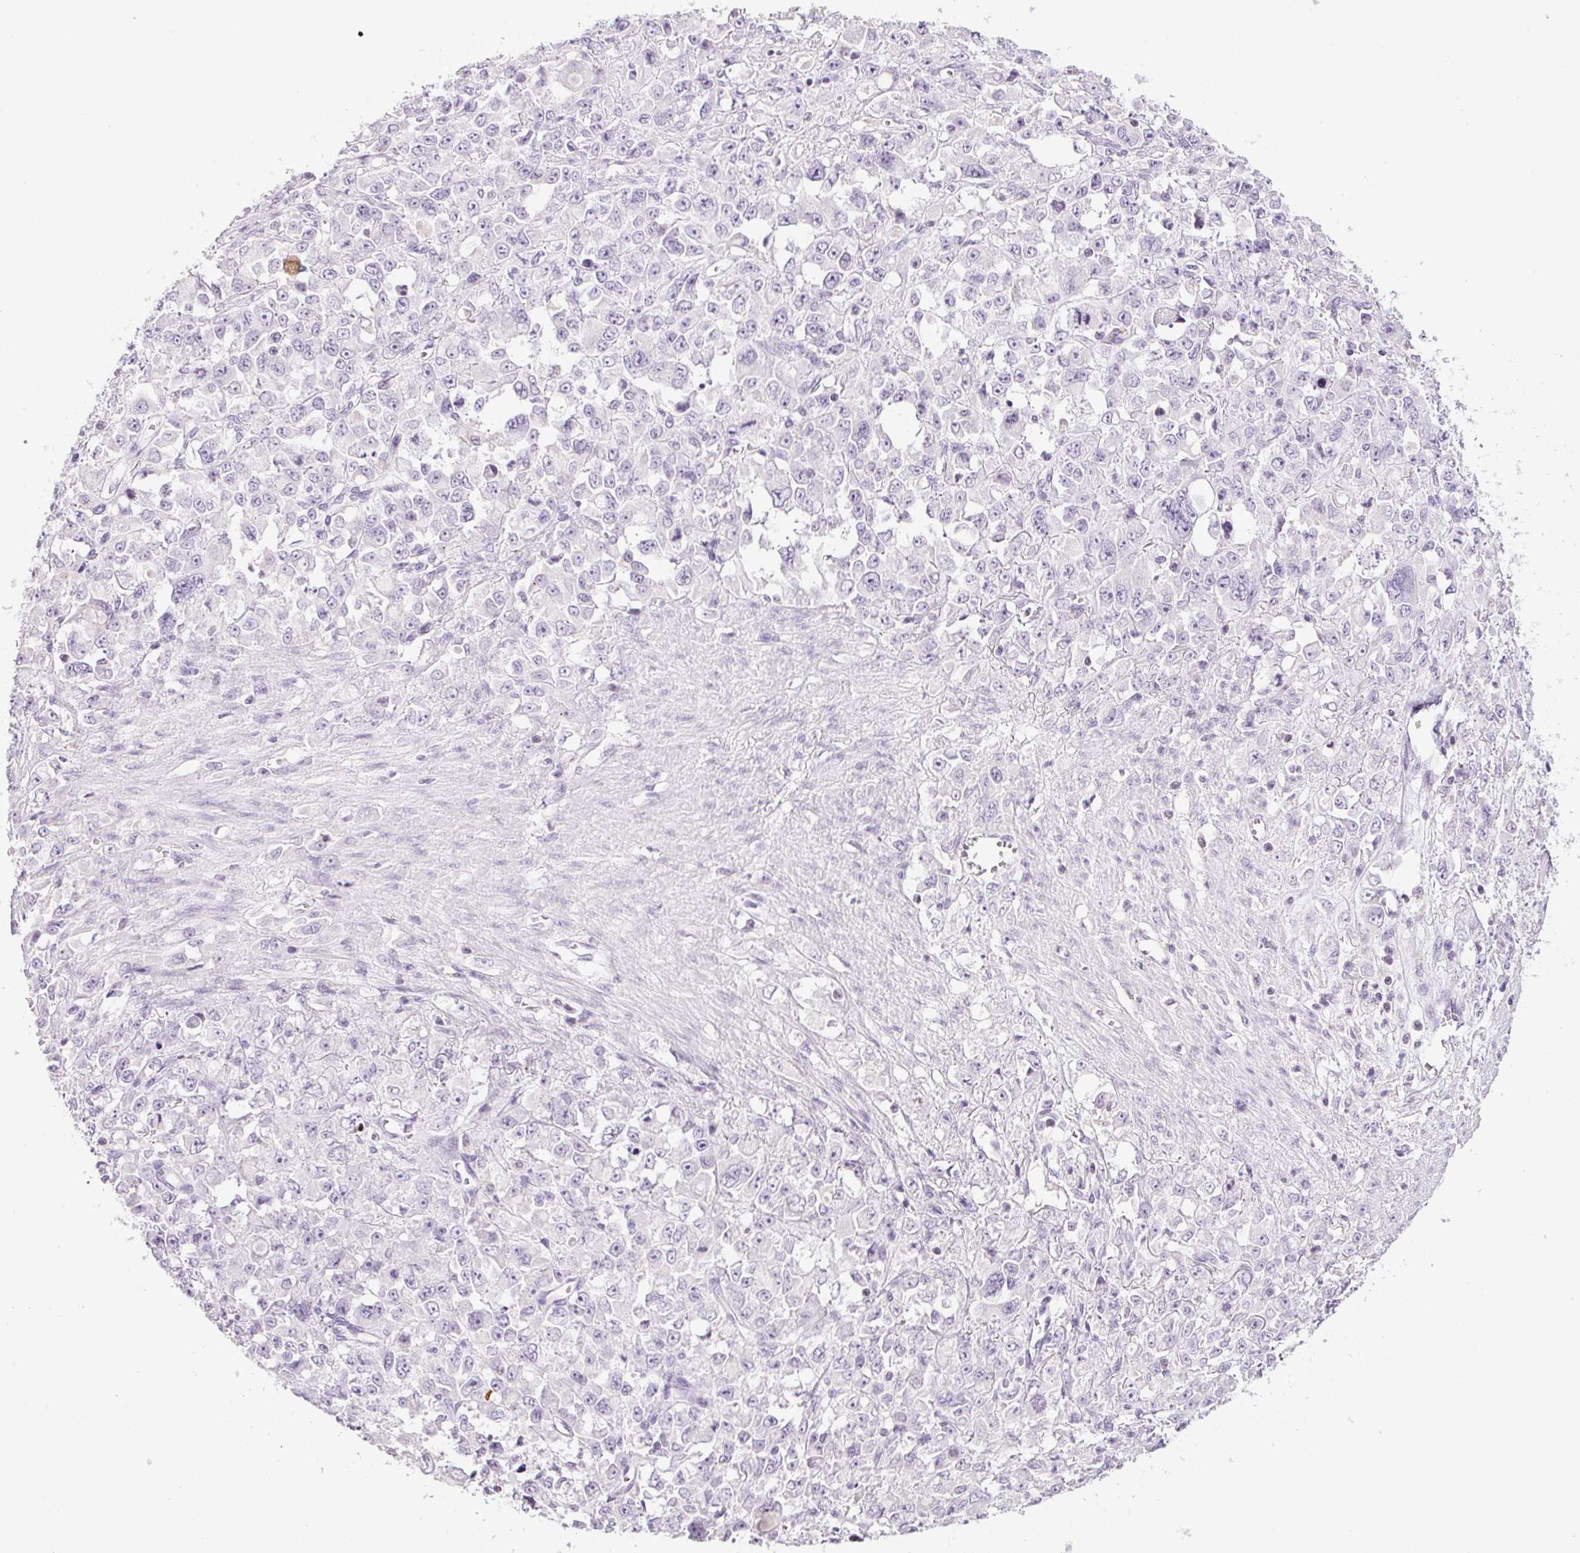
{"staining": {"intensity": "negative", "quantity": "none", "location": "none"}, "tissue": "stomach cancer", "cell_type": "Tumor cells", "image_type": "cancer", "snomed": [{"axis": "morphology", "description": "Adenocarcinoma, NOS"}, {"axis": "topography", "description": "Stomach"}], "caption": "This is an immunohistochemistry histopathology image of human stomach cancer. There is no staining in tumor cells.", "gene": "TMEM88B", "patient": {"sex": "female", "age": 76}}